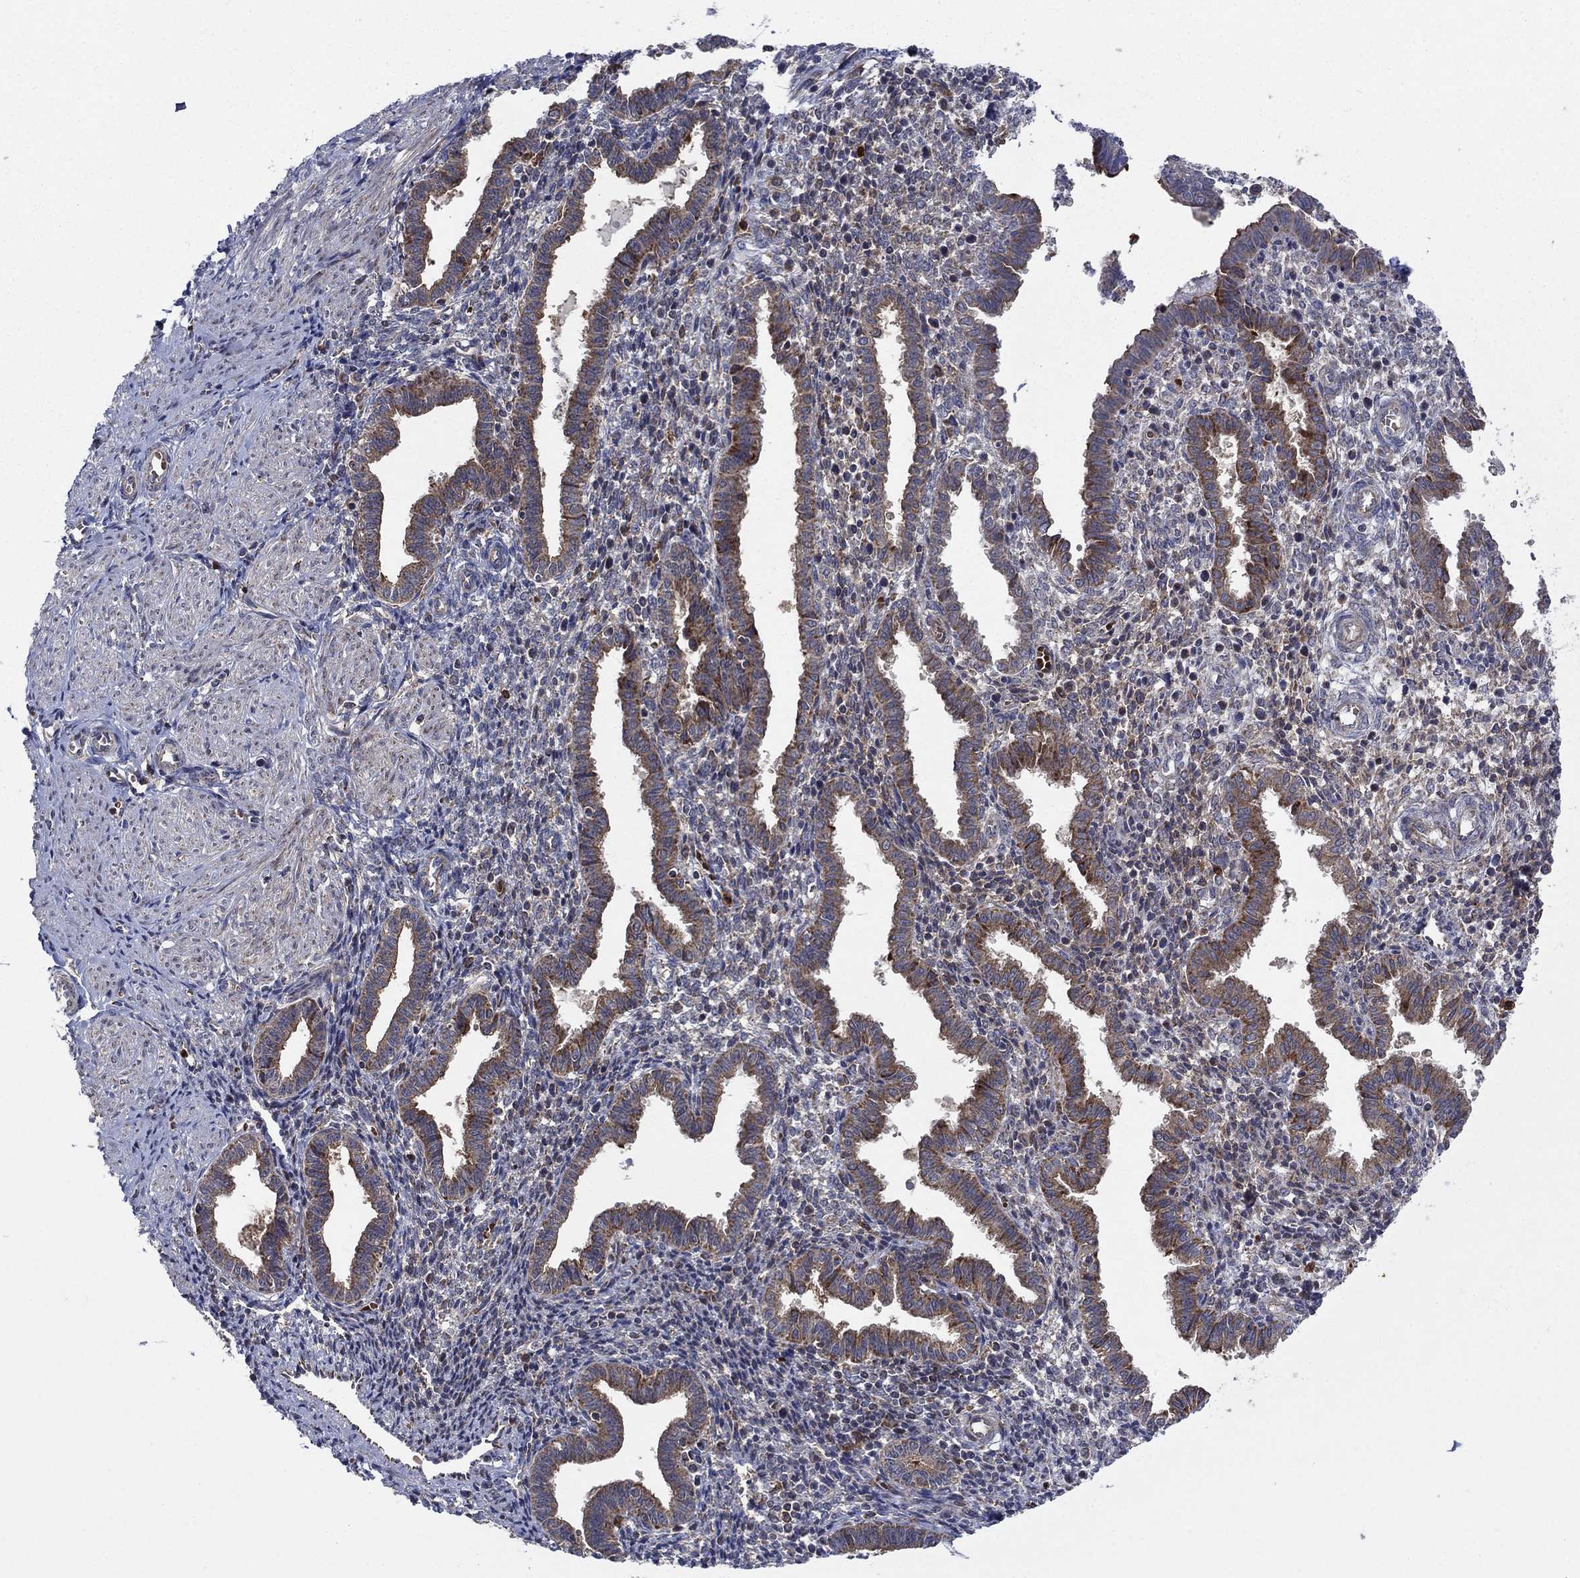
{"staining": {"intensity": "moderate", "quantity": "<25%", "location": "cytoplasmic/membranous"}, "tissue": "endometrium", "cell_type": "Cells in endometrial stroma", "image_type": "normal", "snomed": [{"axis": "morphology", "description": "Normal tissue, NOS"}, {"axis": "topography", "description": "Endometrium"}], "caption": "DAB (3,3'-diaminobenzidine) immunohistochemical staining of normal endometrium shows moderate cytoplasmic/membranous protein expression in approximately <25% of cells in endometrial stroma.", "gene": "RNF19B", "patient": {"sex": "female", "age": 37}}